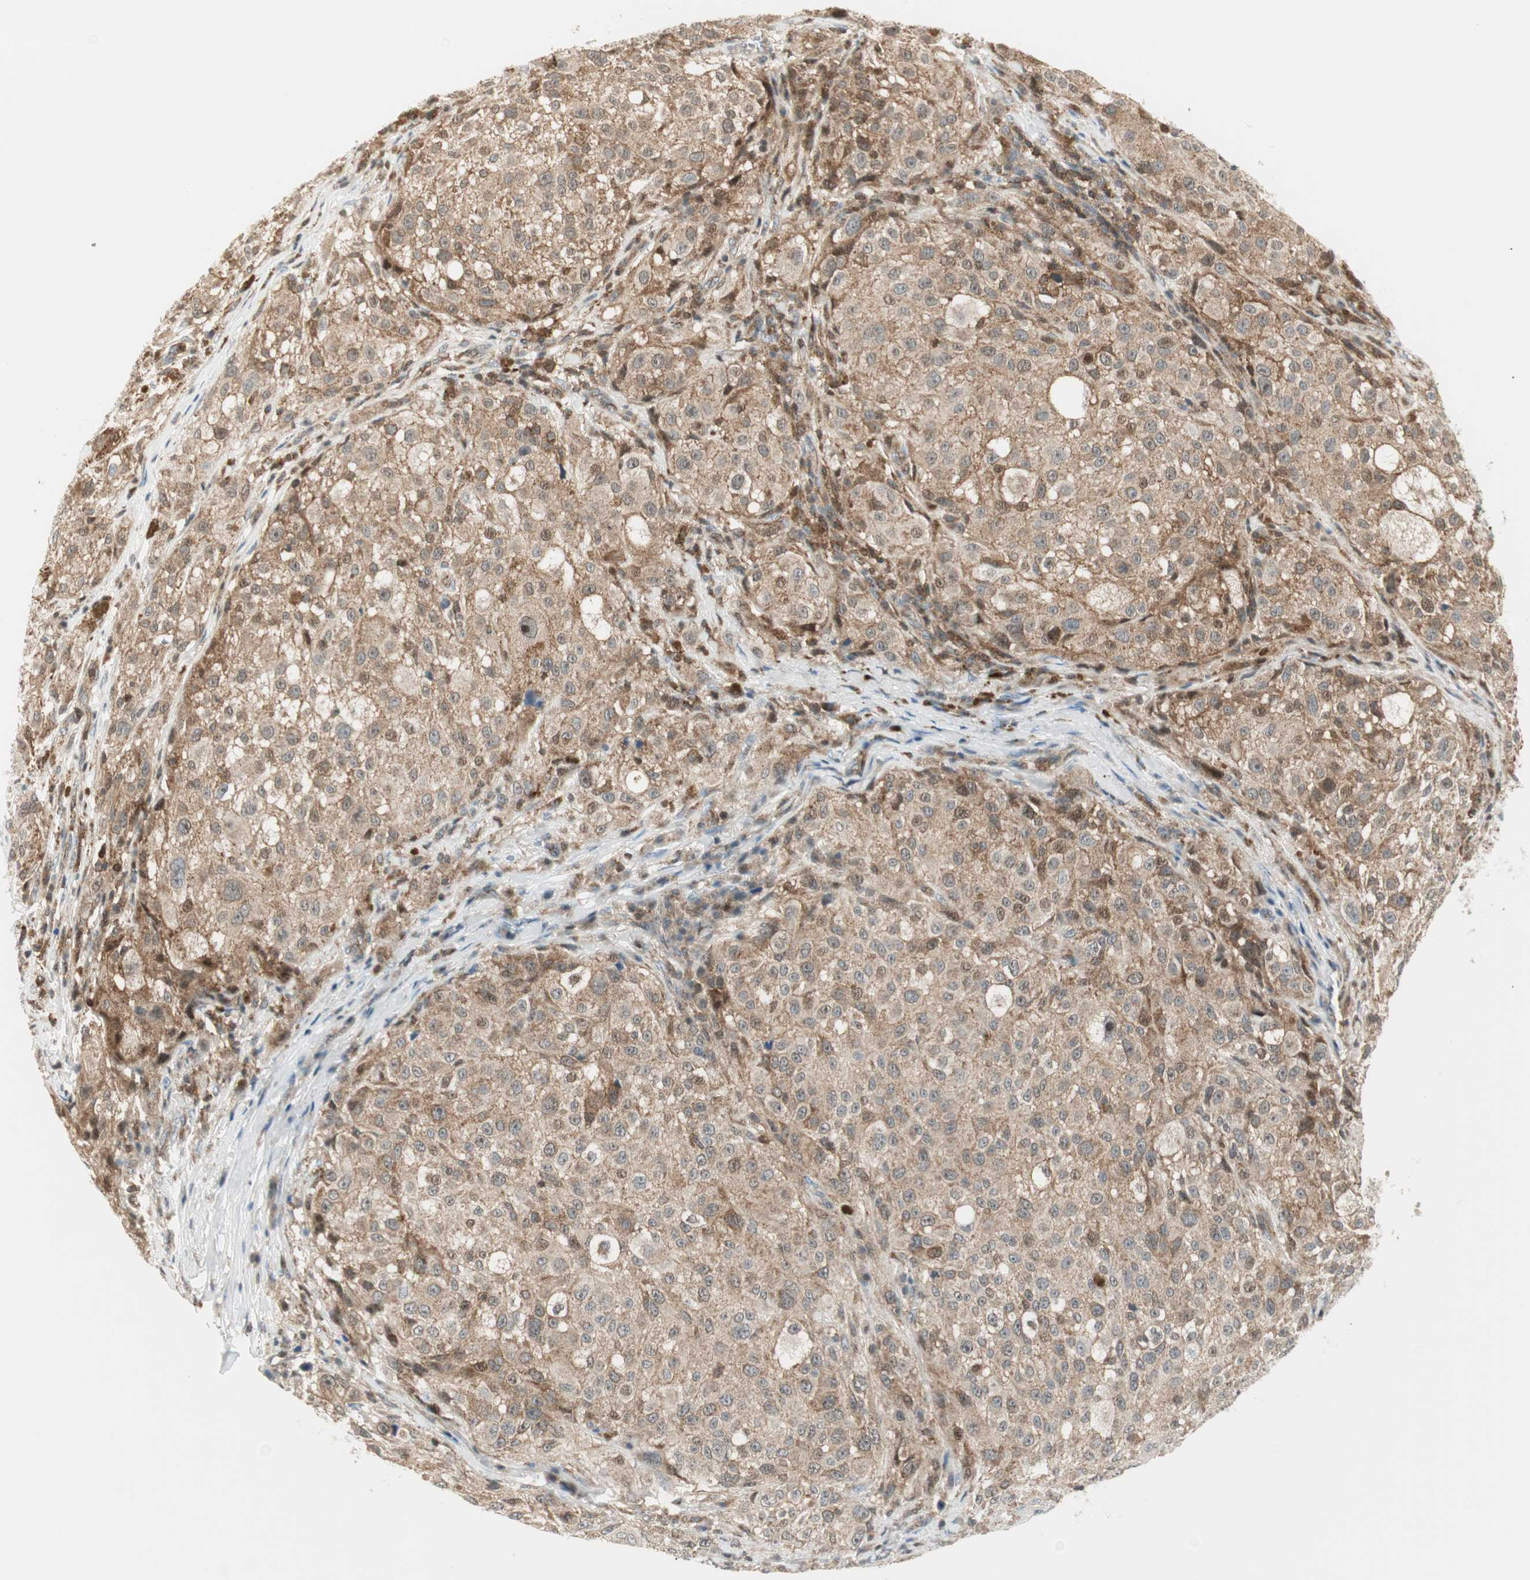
{"staining": {"intensity": "moderate", "quantity": ">75%", "location": "cytoplasmic/membranous"}, "tissue": "melanoma", "cell_type": "Tumor cells", "image_type": "cancer", "snomed": [{"axis": "morphology", "description": "Necrosis, NOS"}, {"axis": "morphology", "description": "Malignant melanoma, NOS"}, {"axis": "topography", "description": "Skin"}], "caption": "Malignant melanoma was stained to show a protein in brown. There is medium levels of moderate cytoplasmic/membranous staining in about >75% of tumor cells.", "gene": "PPP1CA", "patient": {"sex": "female", "age": 87}}